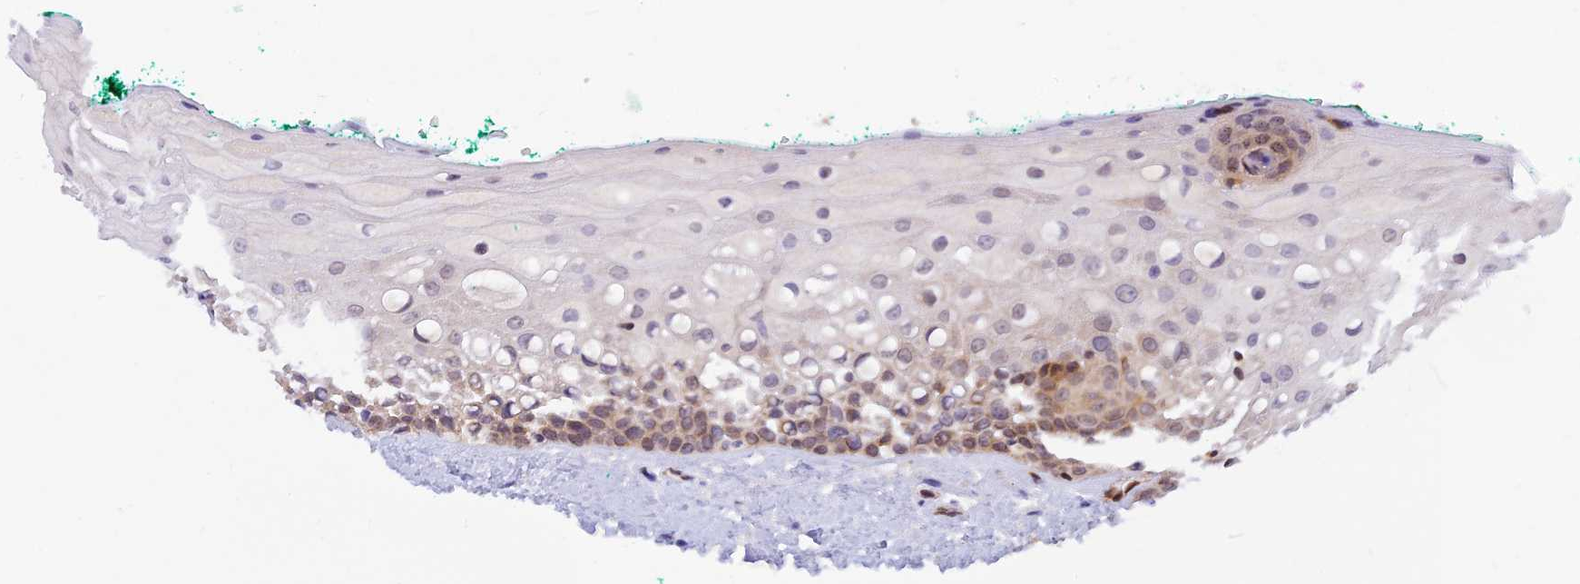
{"staining": {"intensity": "moderate", "quantity": "25%-75%", "location": "cytoplasmic/membranous"}, "tissue": "oral mucosa", "cell_type": "Squamous epithelial cells", "image_type": "normal", "snomed": [{"axis": "morphology", "description": "Normal tissue, NOS"}, {"axis": "topography", "description": "Oral tissue"}], "caption": "IHC histopathology image of benign oral mucosa stained for a protein (brown), which demonstrates medium levels of moderate cytoplasmic/membranous expression in about 25%-75% of squamous epithelial cells.", "gene": "LYSMD2", "patient": {"sex": "female", "age": 70}}